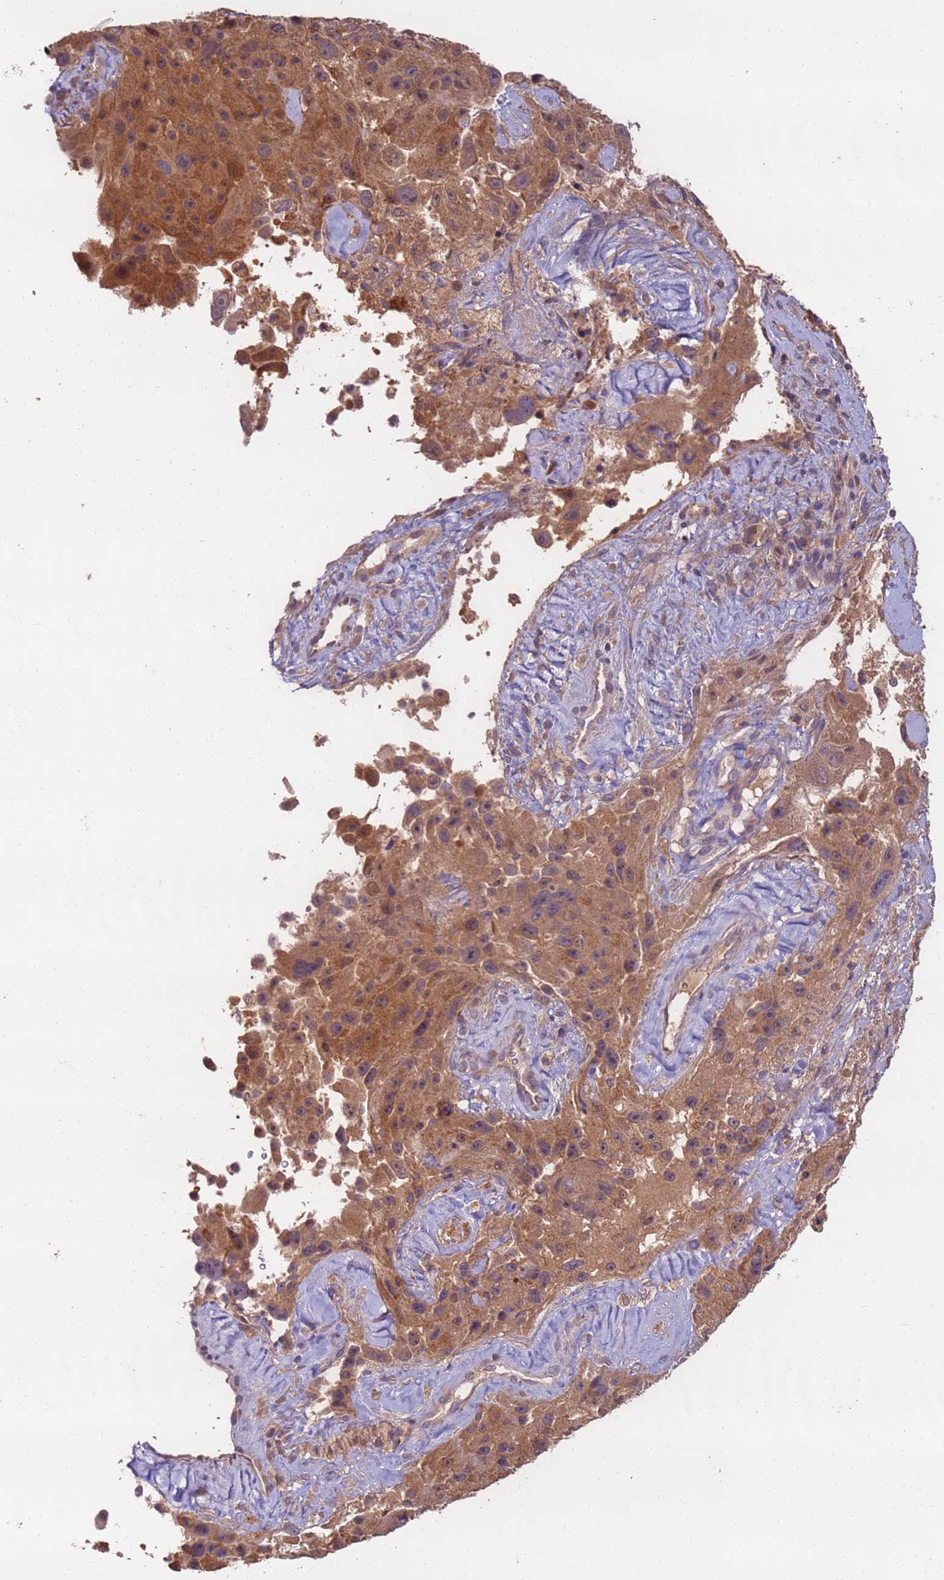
{"staining": {"intensity": "moderate", "quantity": ">75%", "location": "cytoplasmic/membranous"}, "tissue": "melanoma", "cell_type": "Tumor cells", "image_type": "cancer", "snomed": [{"axis": "morphology", "description": "Malignant melanoma, Metastatic site"}, {"axis": "topography", "description": "Lymph node"}], "caption": "Approximately >75% of tumor cells in human malignant melanoma (metastatic site) reveal moderate cytoplasmic/membranous protein expression as visualized by brown immunohistochemical staining.", "gene": "TIGAR", "patient": {"sex": "male", "age": 62}}